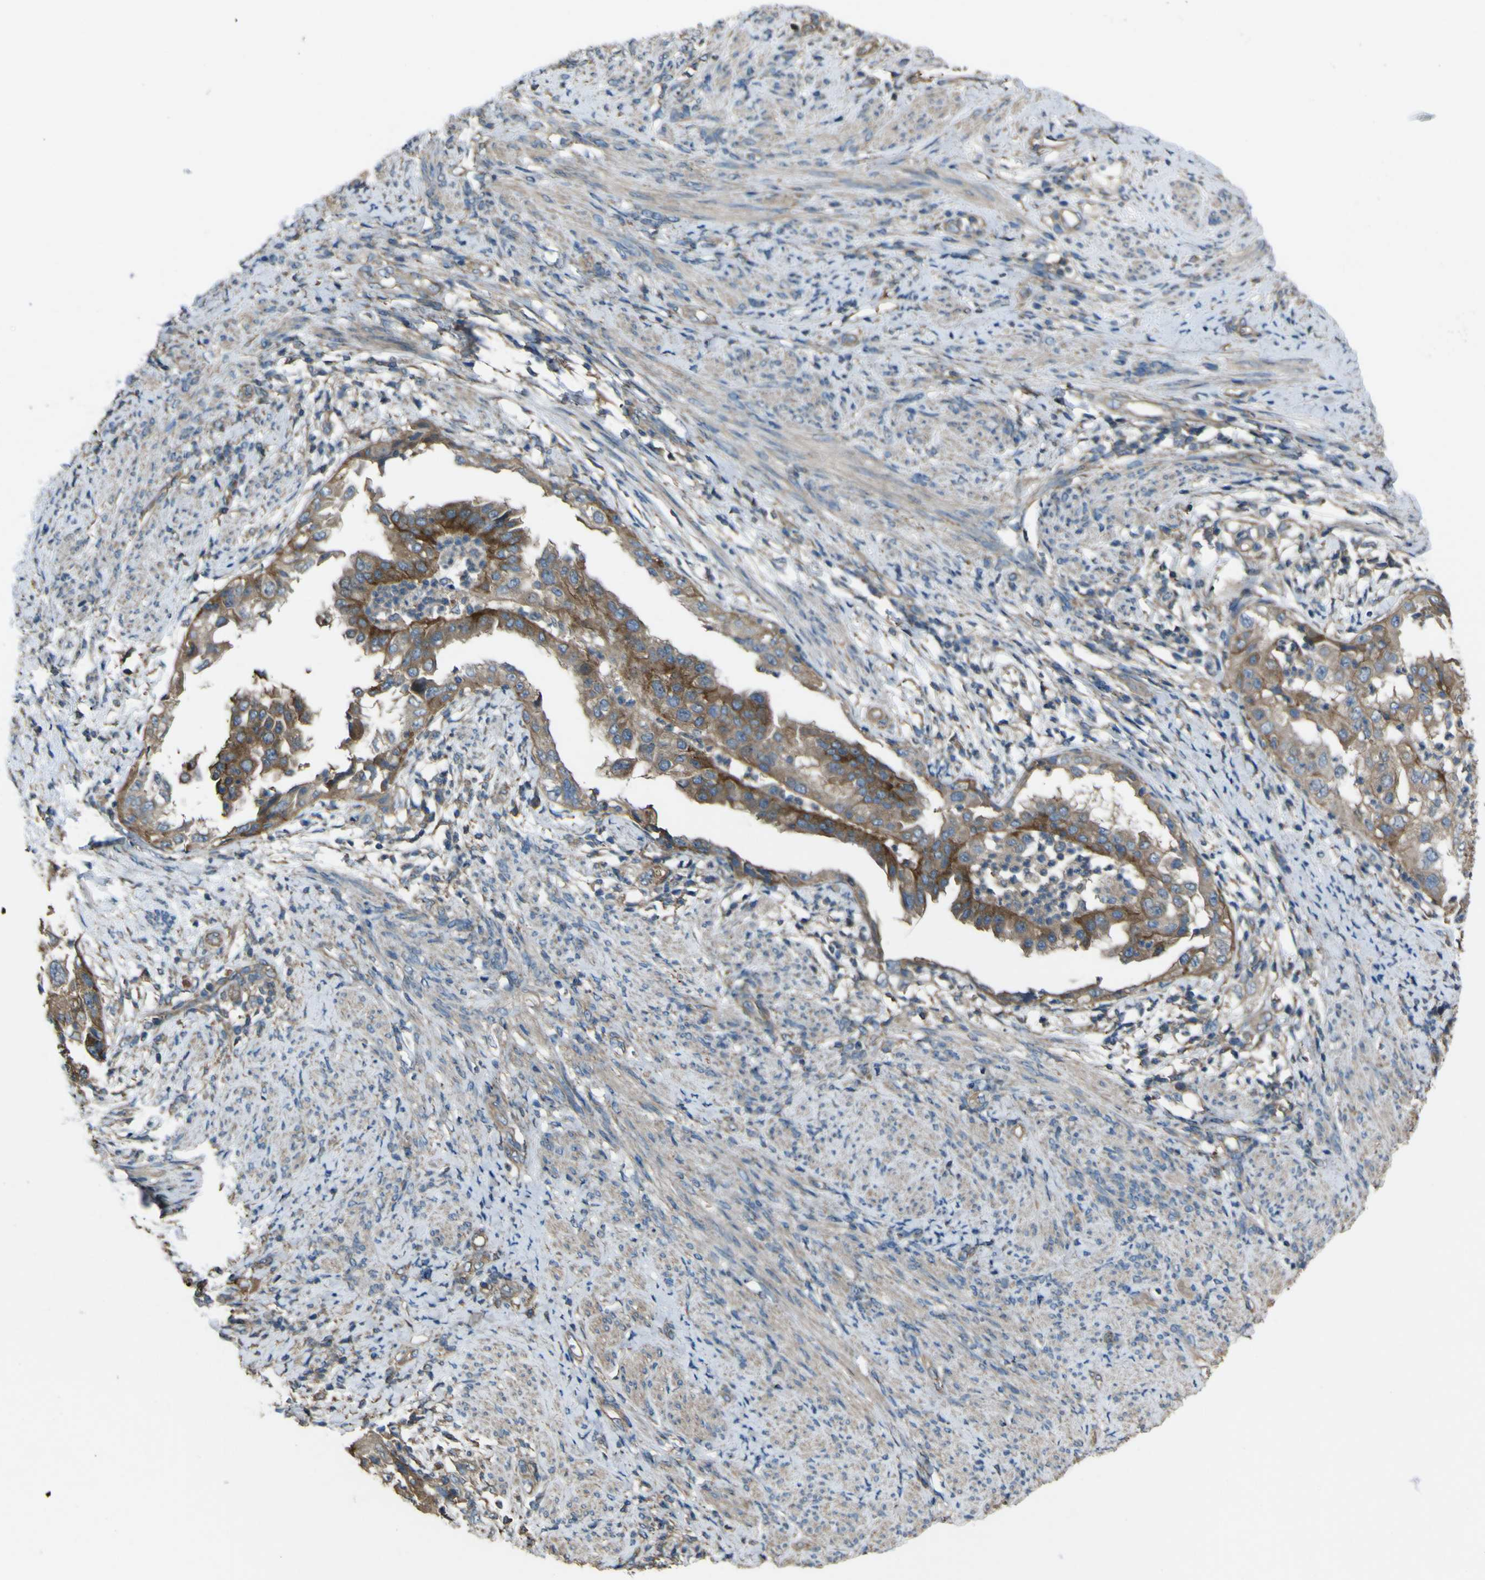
{"staining": {"intensity": "moderate", "quantity": ">75%", "location": "cytoplasmic/membranous"}, "tissue": "endometrial cancer", "cell_type": "Tumor cells", "image_type": "cancer", "snomed": [{"axis": "morphology", "description": "Adenocarcinoma, NOS"}, {"axis": "topography", "description": "Endometrium"}], "caption": "Adenocarcinoma (endometrial) was stained to show a protein in brown. There is medium levels of moderate cytoplasmic/membranous expression in approximately >75% of tumor cells. The staining was performed using DAB, with brown indicating positive protein expression. Nuclei are stained blue with hematoxylin.", "gene": "NAALADL2", "patient": {"sex": "female", "age": 85}}